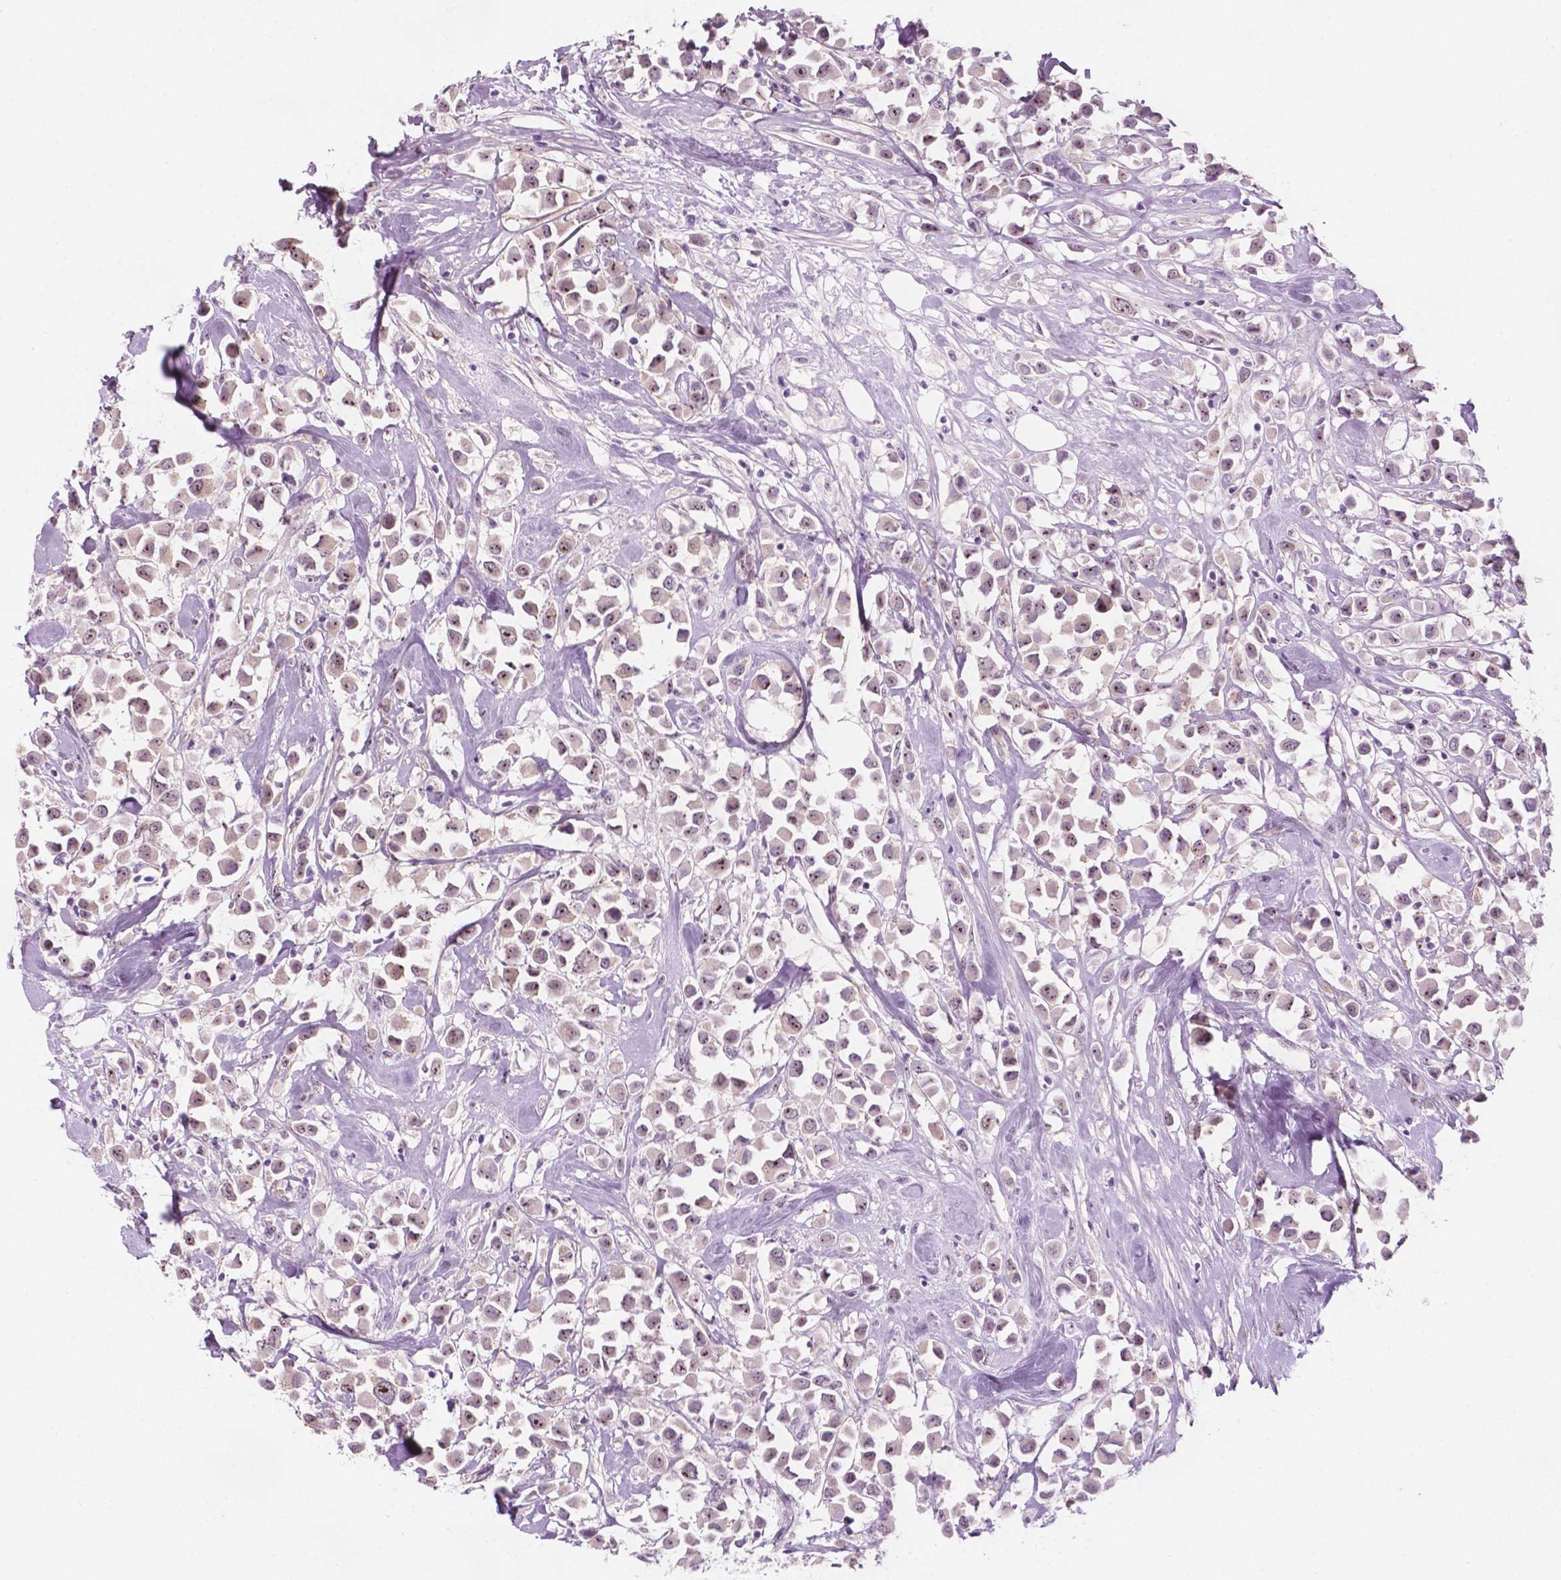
{"staining": {"intensity": "weak", "quantity": "<25%", "location": "nuclear"}, "tissue": "breast cancer", "cell_type": "Tumor cells", "image_type": "cancer", "snomed": [{"axis": "morphology", "description": "Duct carcinoma"}, {"axis": "topography", "description": "Breast"}], "caption": "Immunohistochemical staining of human infiltrating ductal carcinoma (breast) exhibits no significant positivity in tumor cells.", "gene": "ZNF853", "patient": {"sex": "female", "age": 61}}